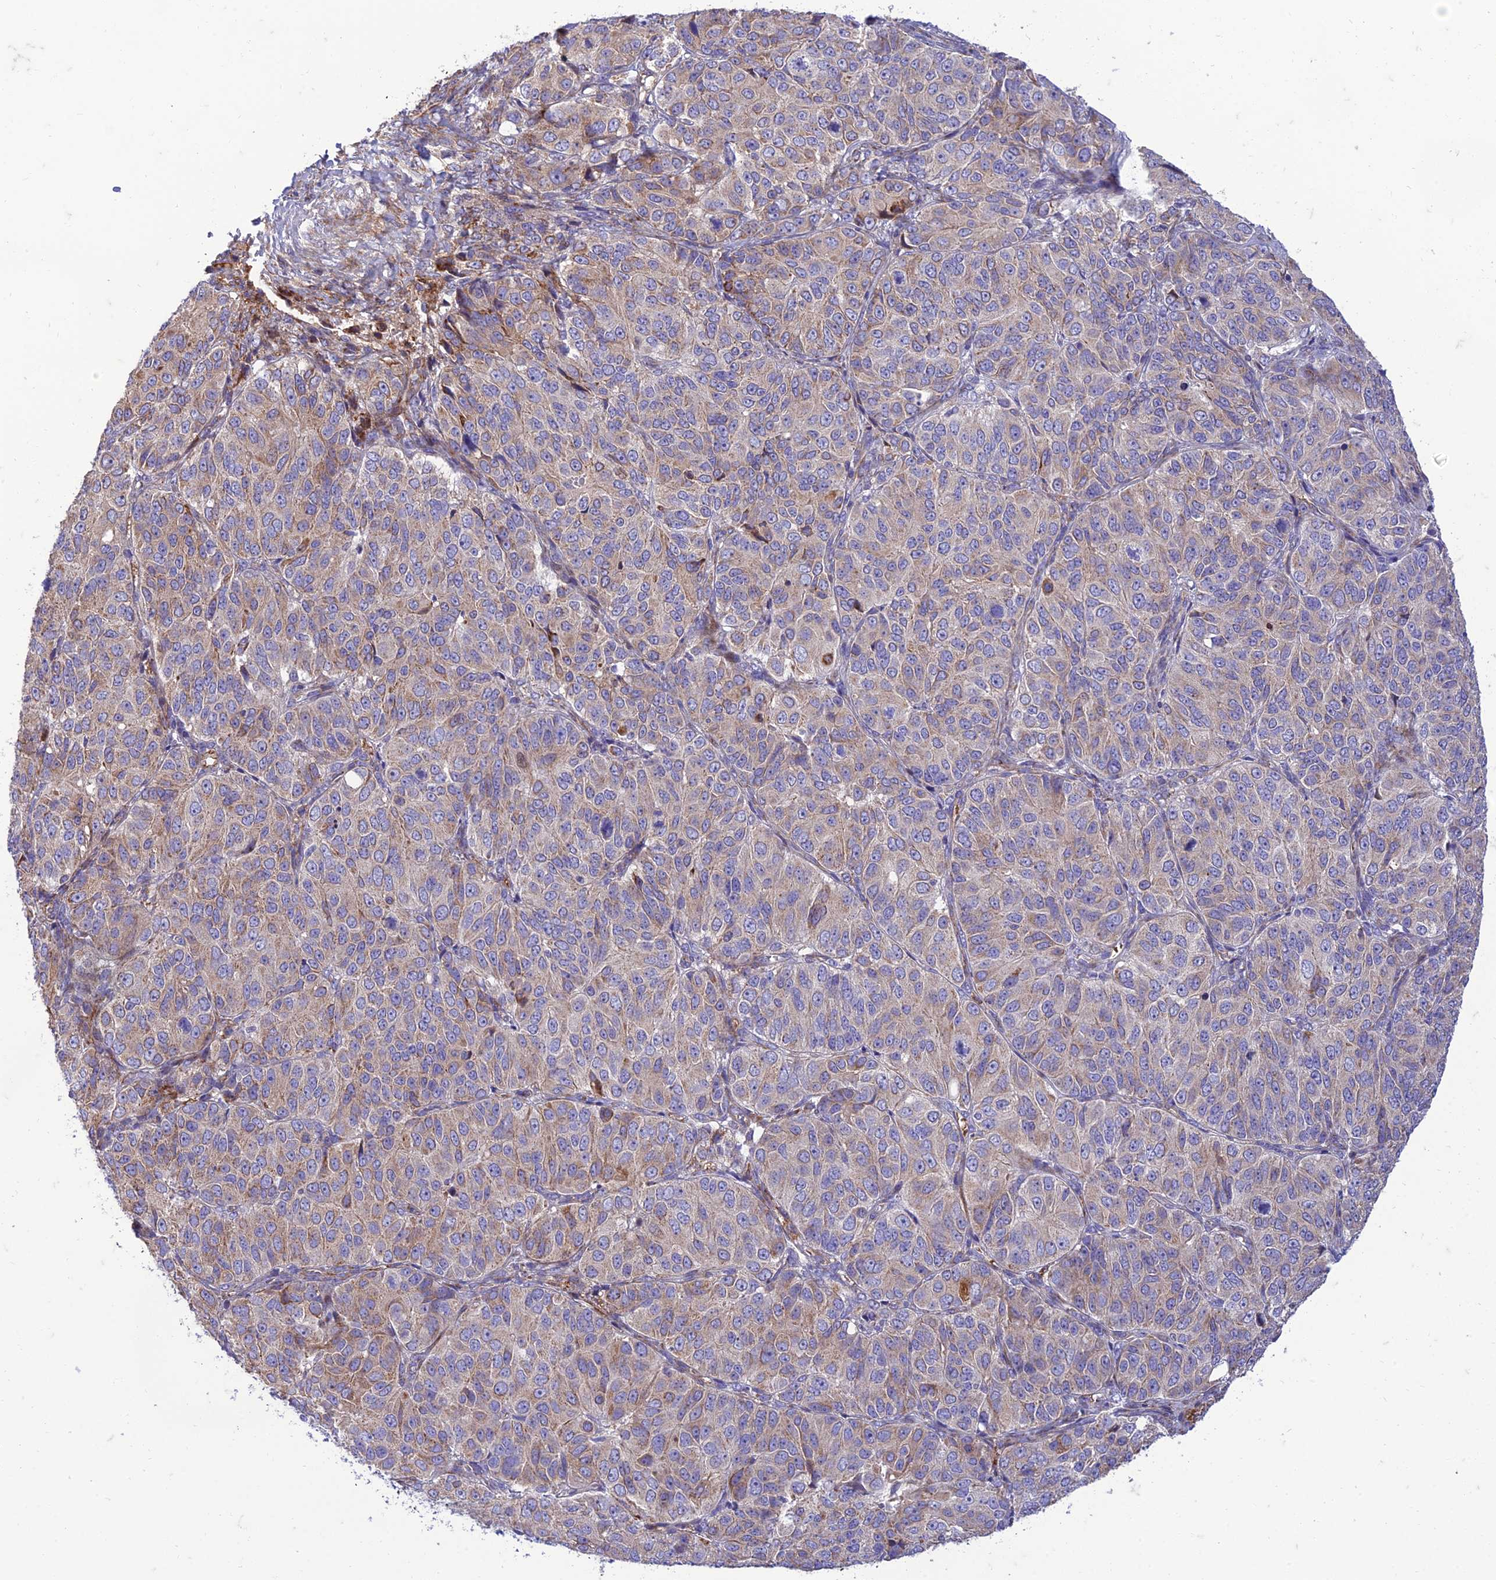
{"staining": {"intensity": "weak", "quantity": "<25%", "location": "cytoplasmic/membranous"}, "tissue": "ovarian cancer", "cell_type": "Tumor cells", "image_type": "cancer", "snomed": [{"axis": "morphology", "description": "Carcinoma, endometroid"}, {"axis": "topography", "description": "Ovary"}], "caption": "An immunohistochemistry (IHC) photomicrograph of ovarian cancer (endometroid carcinoma) is shown. There is no staining in tumor cells of ovarian cancer (endometroid carcinoma).", "gene": "SEL1L3", "patient": {"sex": "female", "age": 51}}